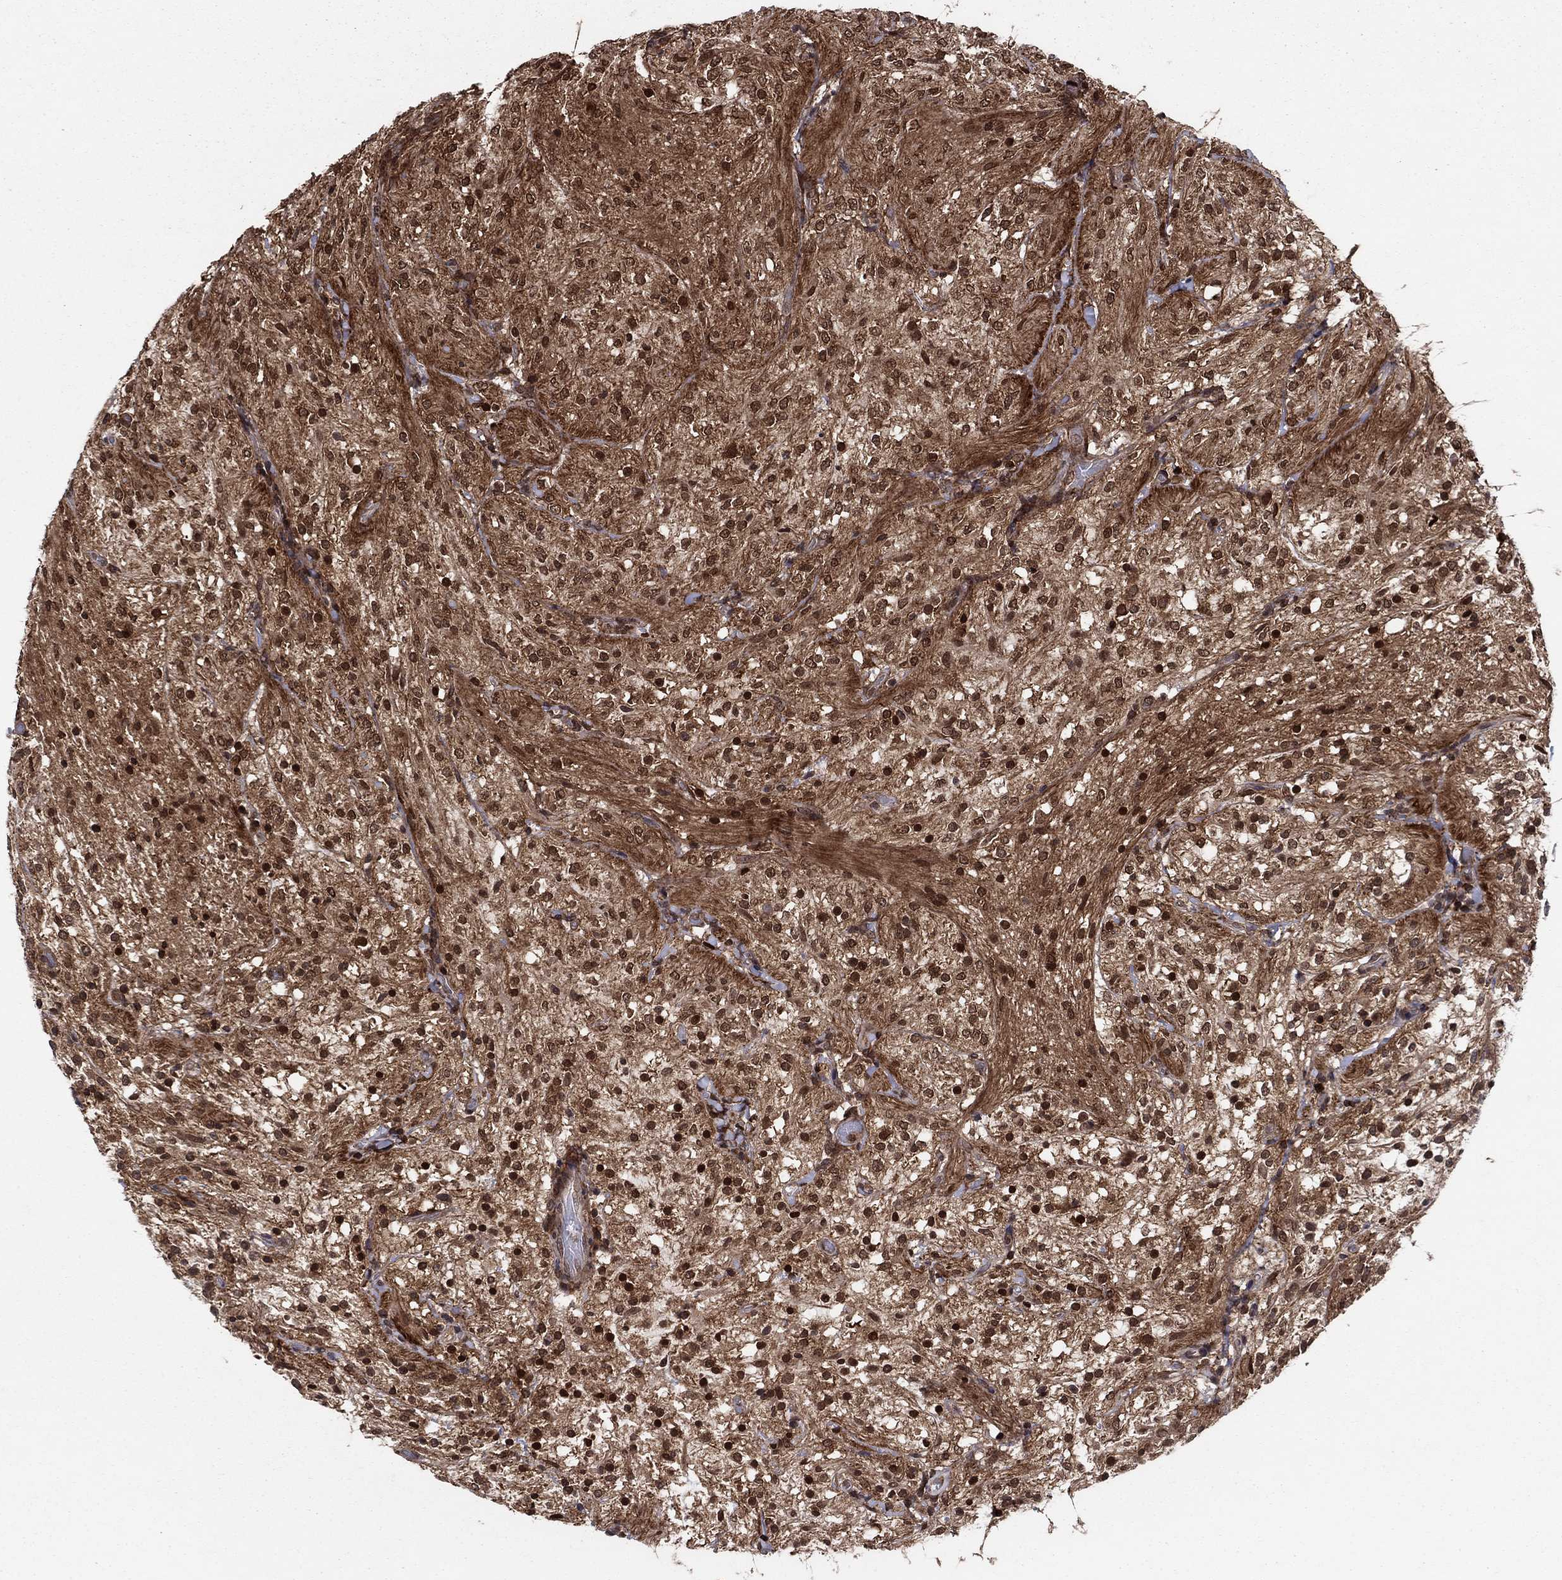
{"staining": {"intensity": "strong", "quantity": ">75%", "location": "cytoplasmic/membranous,nuclear"}, "tissue": "glioma", "cell_type": "Tumor cells", "image_type": "cancer", "snomed": [{"axis": "morphology", "description": "Glioma, malignant, Low grade"}, {"axis": "topography", "description": "Brain"}], "caption": "Brown immunohistochemical staining in human malignant glioma (low-grade) exhibits strong cytoplasmic/membranous and nuclear staining in approximately >75% of tumor cells. (DAB = brown stain, brightfield microscopy at high magnification).", "gene": "SSX2IP", "patient": {"sex": "male", "age": 3}}